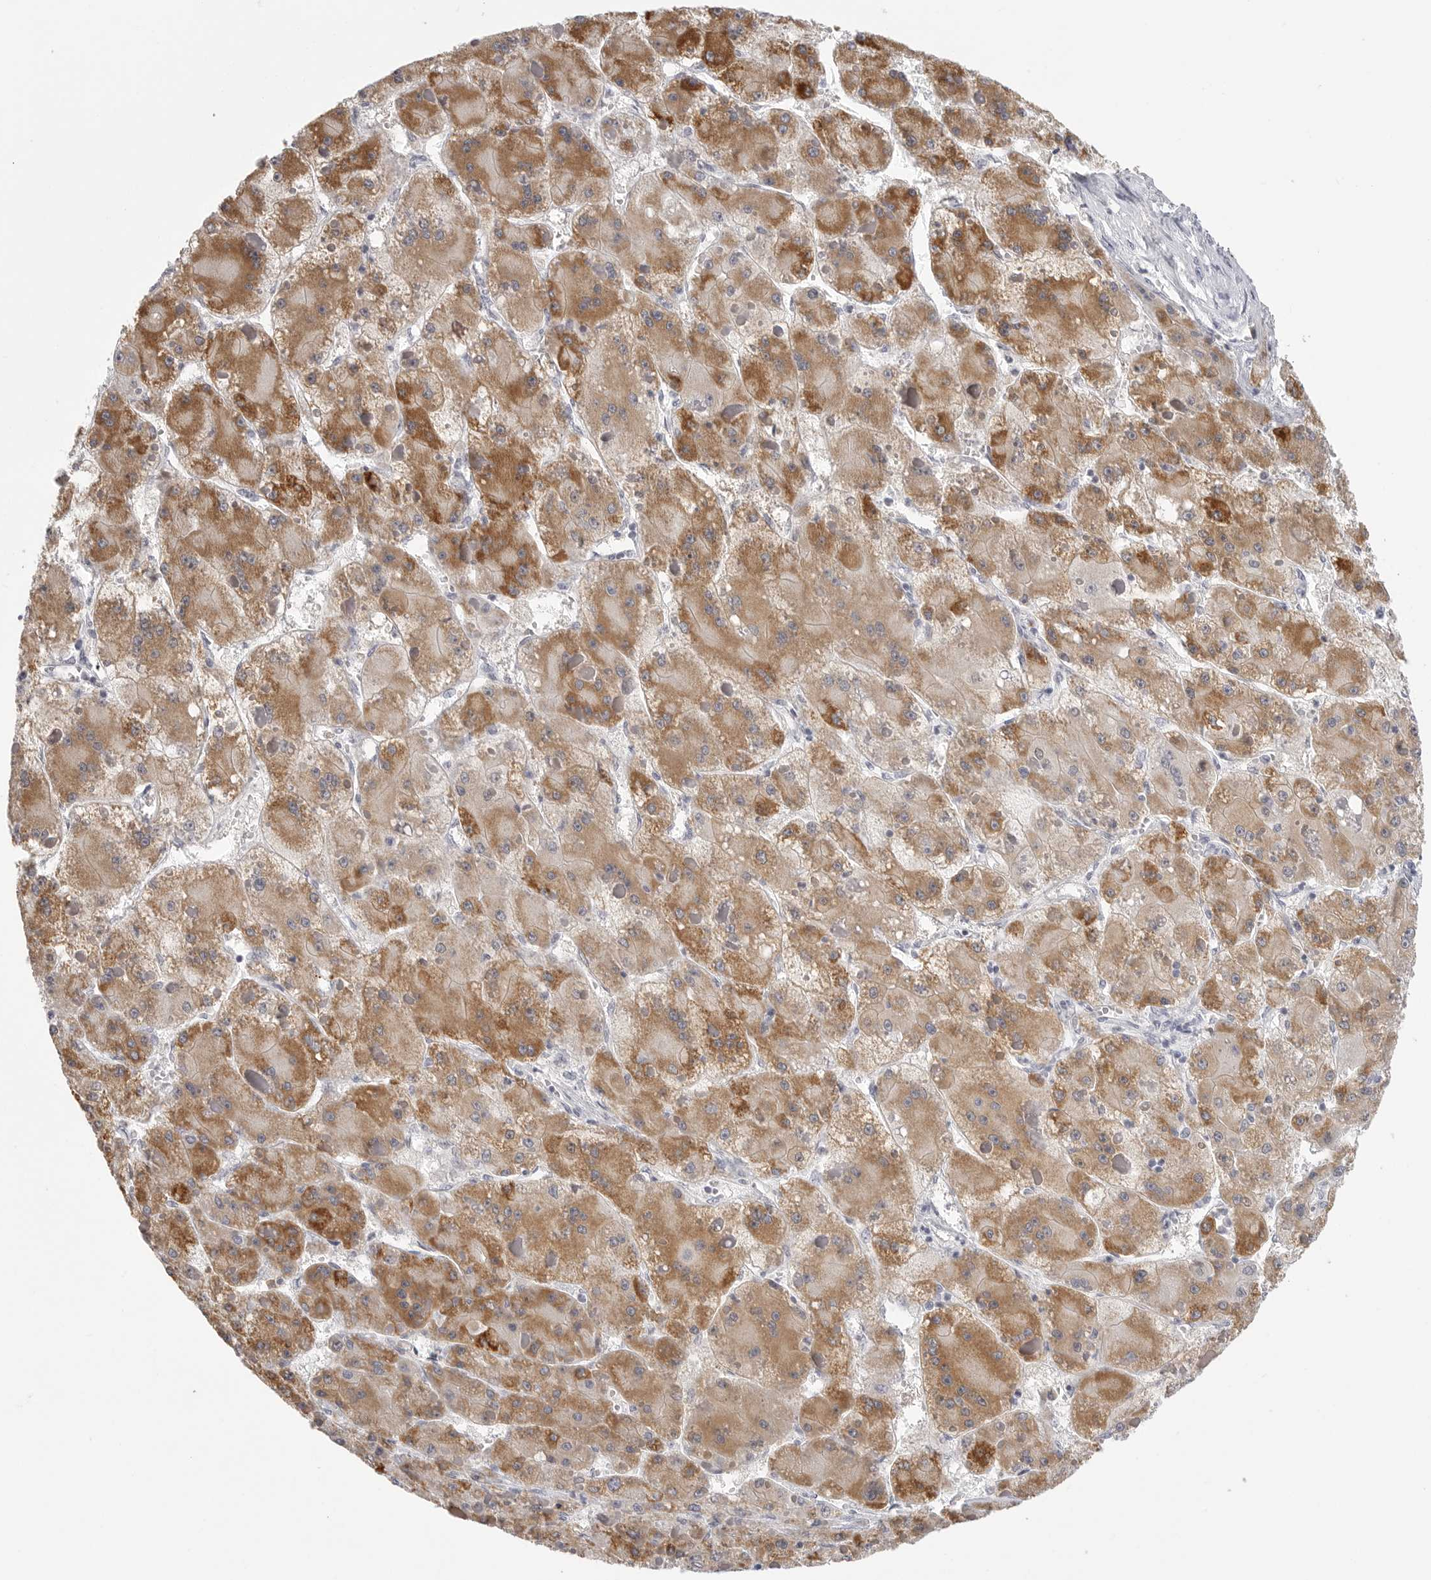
{"staining": {"intensity": "moderate", "quantity": ">75%", "location": "cytoplasmic/membranous"}, "tissue": "liver cancer", "cell_type": "Tumor cells", "image_type": "cancer", "snomed": [{"axis": "morphology", "description": "Carcinoma, Hepatocellular, NOS"}, {"axis": "topography", "description": "Liver"}], "caption": "Protein expression analysis of human liver hepatocellular carcinoma reveals moderate cytoplasmic/membranous expression in approximately >75% of tumor cells.", "gene": "HMGCS2", "patient": {"sex": "female", "age": 73}}